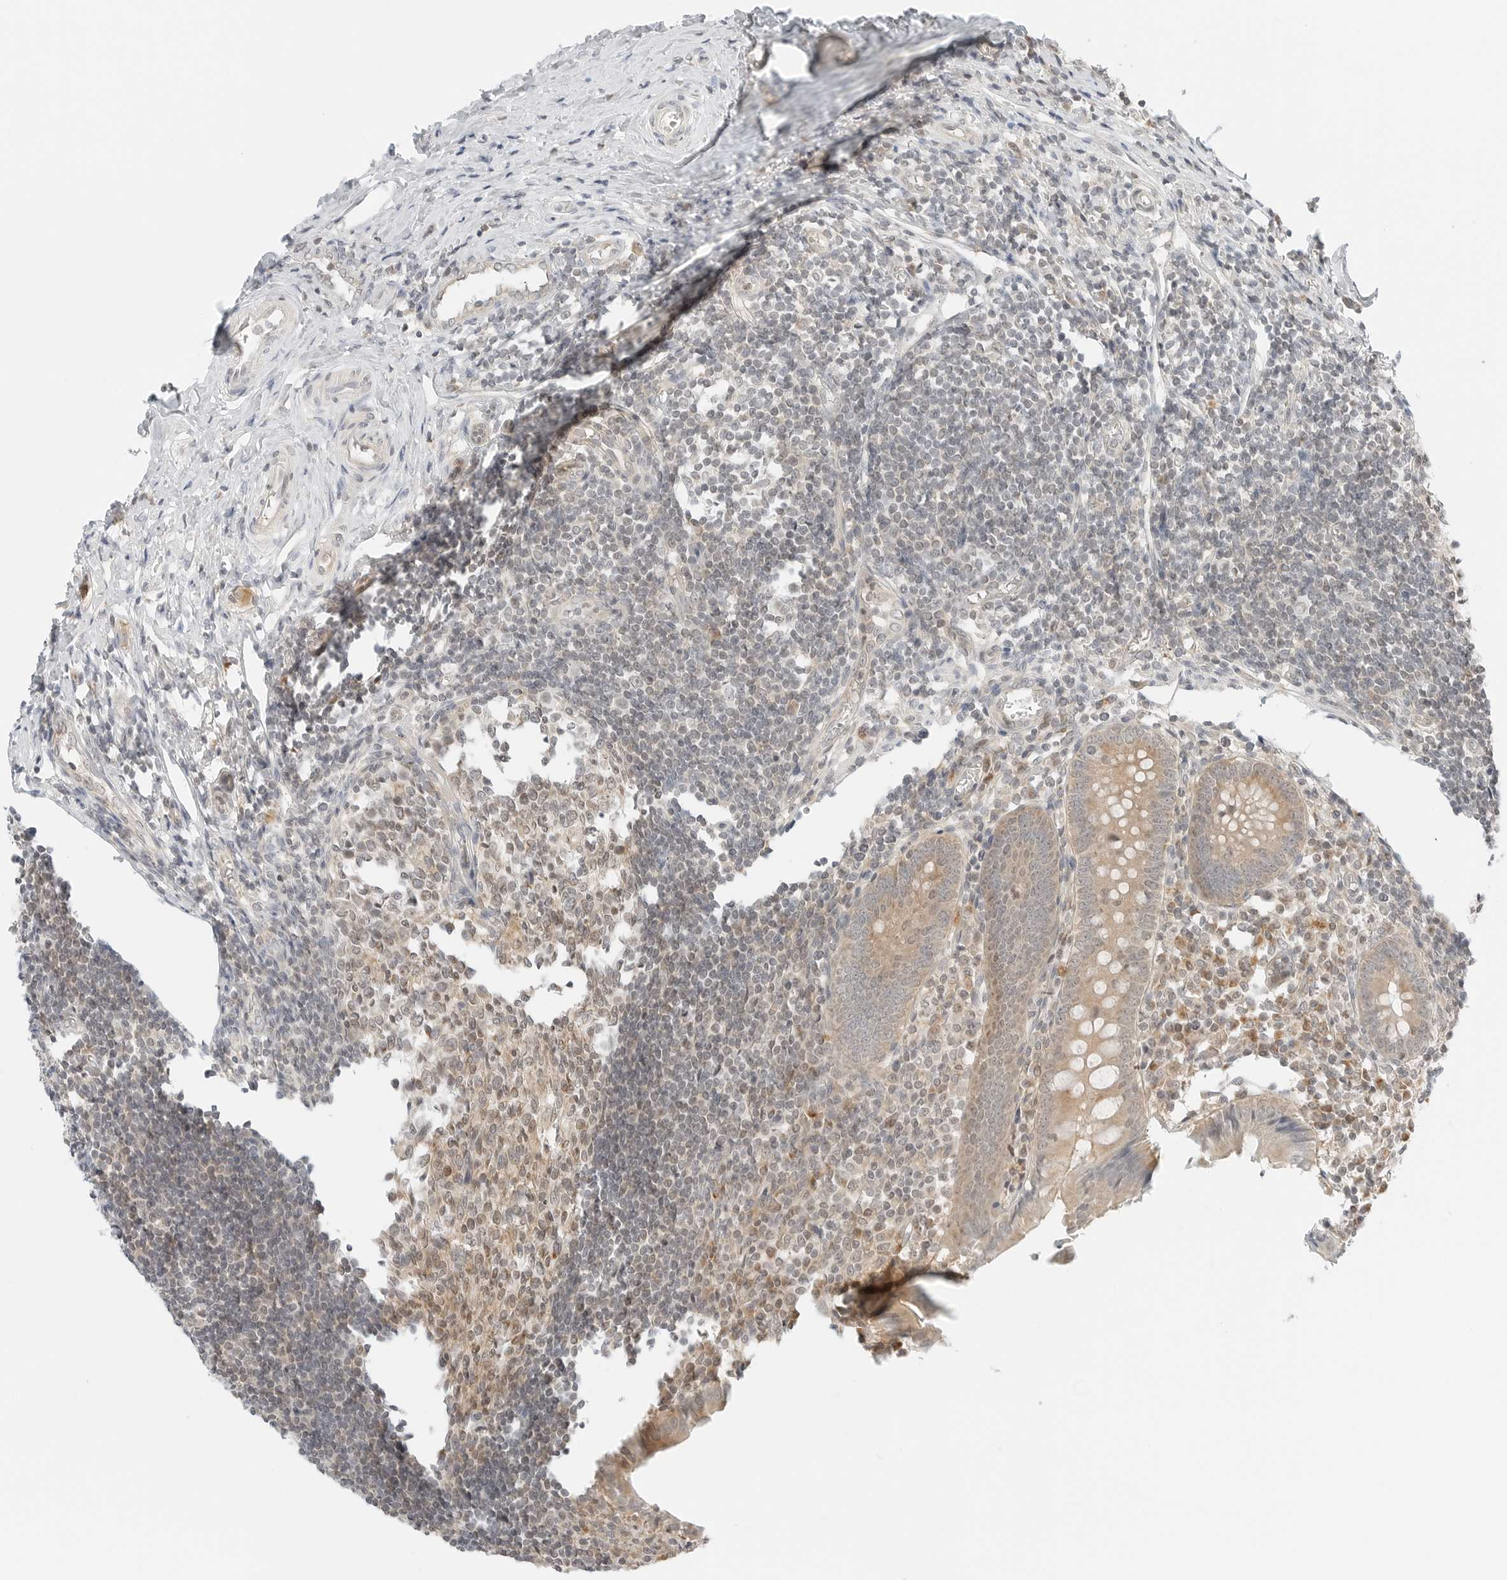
{"staining": {"intensity": "weak", "quantity": ">75%", "location": "cytoplasmic/membranous"}, "tissue": "appendix", "cell_type": "Glandular cells", "image_type": "normal", "snomed": [{"axis": "morphology", "description": "Normal tissue, NOS"}, {"axis": "topography", "description": "Appendix"}], "caption": "Approximately >75% of glandular cells in normal human appendix show weak cytoplasmic/membranous protein positivity as visualized by brown immunohistochemical staining.", "gene": "IQCC", "patient": {"sex": "female", "age": 17}}